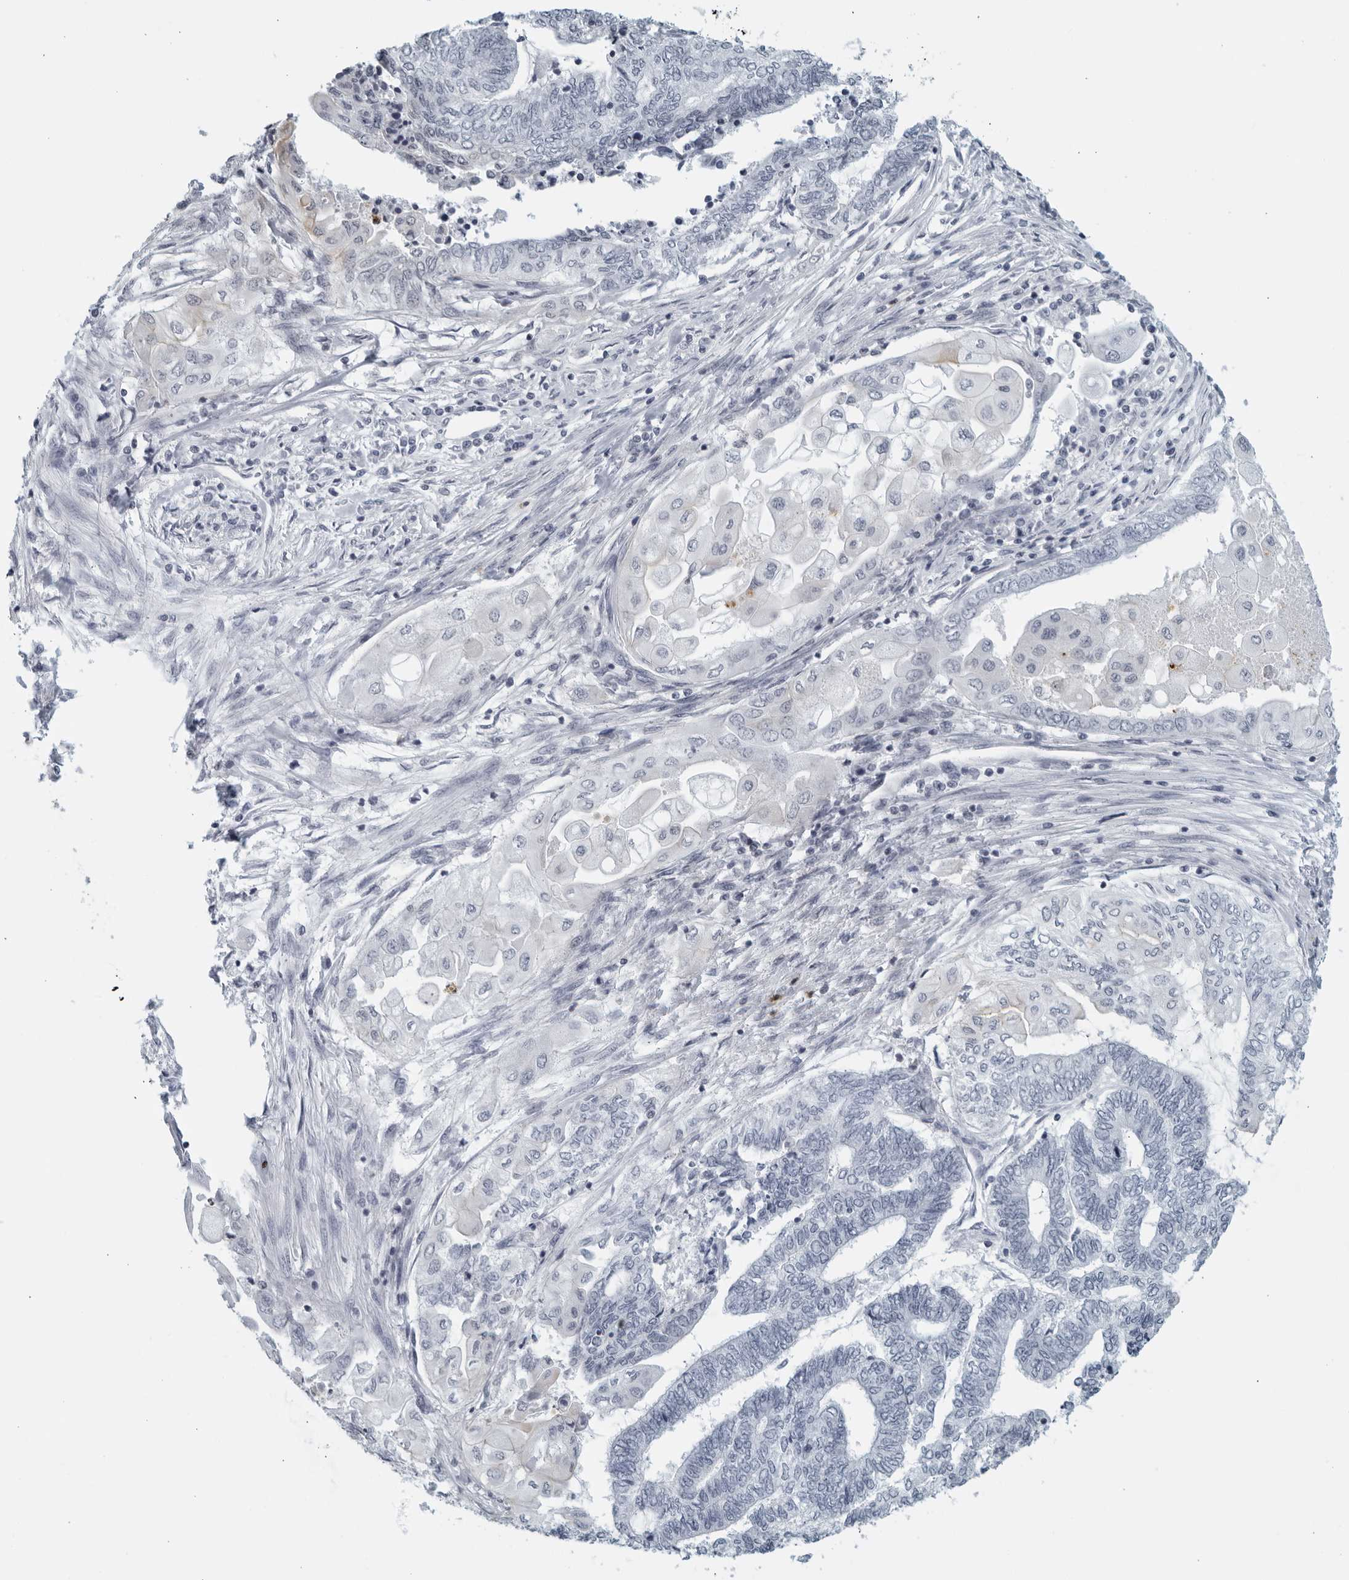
{"staining": {"intensity": "negative", "quantity": "none", "location": "none"}, "tissue": "endometrial cancer", "cell_type": "Tumor cells", "image_type": "cancer", "snomed": [{"axis": "morphology", "description": "Adenocarcinoma, NOS"}, {"axis": "topography", "description": "Uterus"}, {"axis": "topography", "description": "Endometrium"}], "caption": "High power microscopy histopathology image of an immunohistochemistry (IHC) photomicrograph of endometrial cancer, revealing no significant expression in tumor cells.", "gene": "KLK7", "patient": {"sex": "female", "age": 70}}